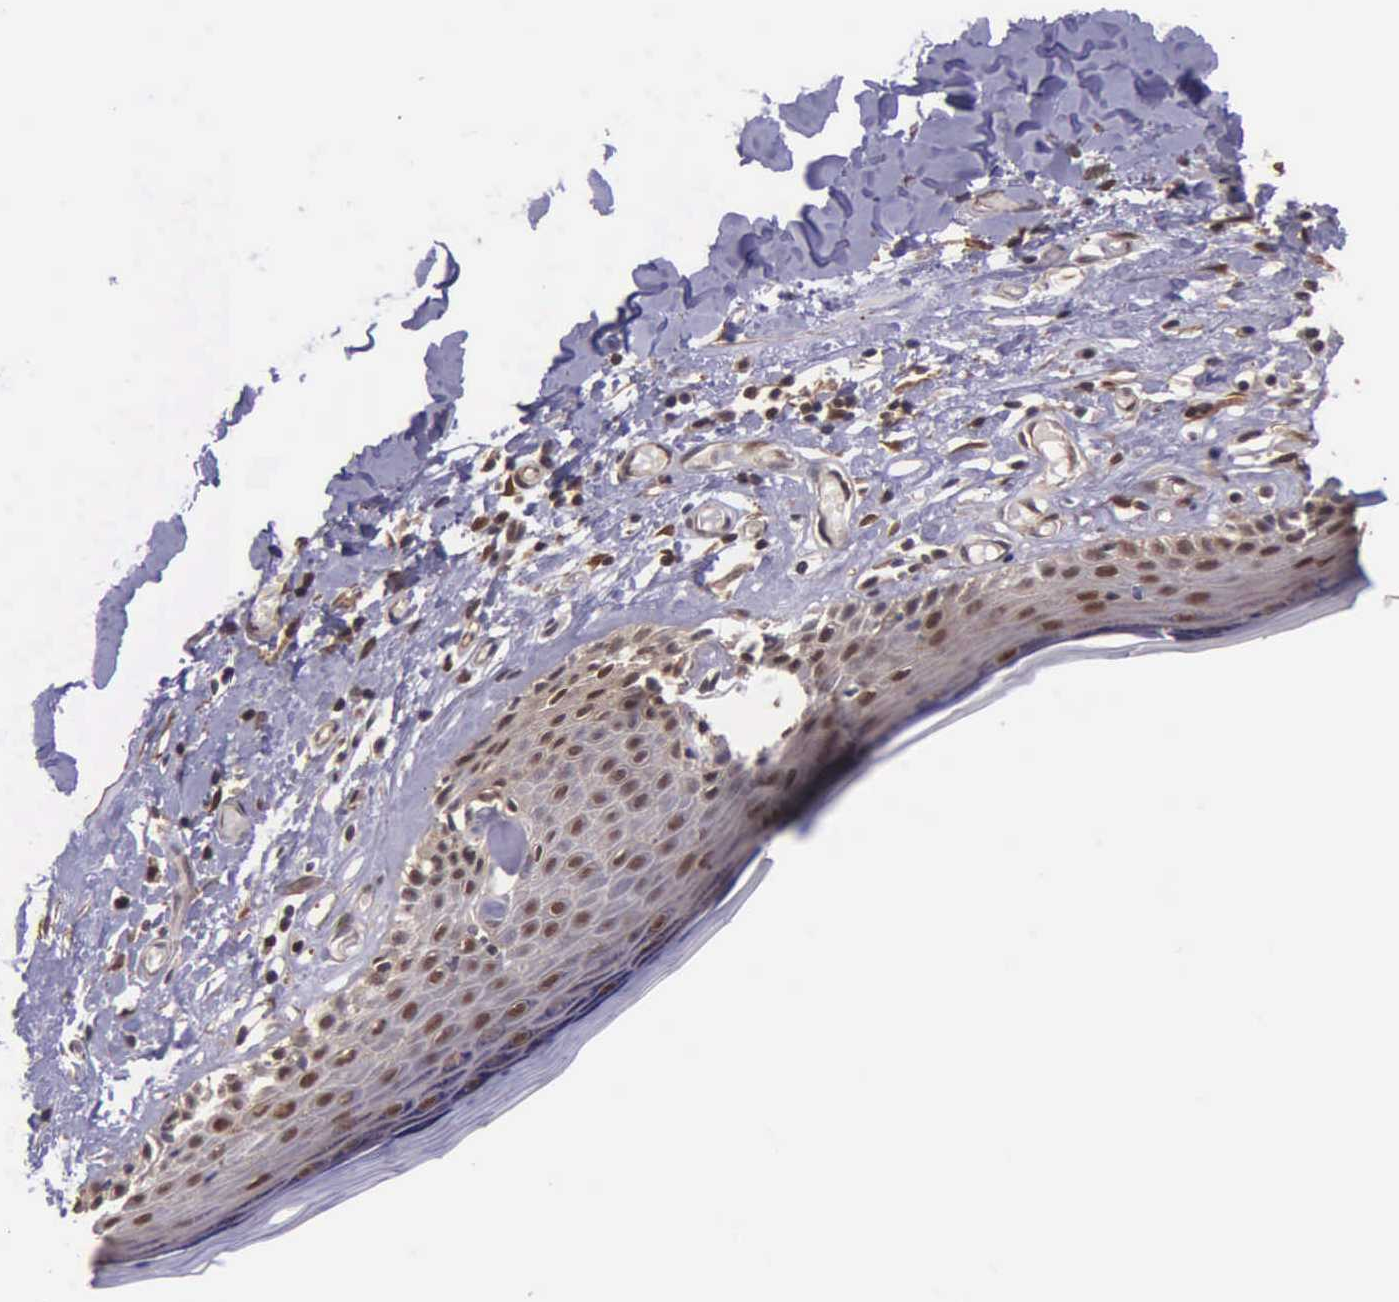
{"staining": {"intensity": "moderate", "quantity": "25%-75%", "location": "cytoplasmic/membranous,nuclear"}, "tissue": "skin", "cell_type": "Epidermal cells", "image_type": "normal", "snomed": [{"axis": "morphology", "description": "Normal tissue, NOS"}, {"axis": "topography", "description": "Vascular tissue"}, {"axis": "topography", "description": "Vulva"}, {"axis": "topography", "description": "Peripheral nerve tissue"}], "caption": "An image showing moderate cytoplasmic/membranous,nuclear staining in about 25%-75% of epidermal cells in unremarkable skin, as visualized by brown immunohistochemical staining.", "gene": "PSMC1", "patient": {"sex": "female", "age": 86}}